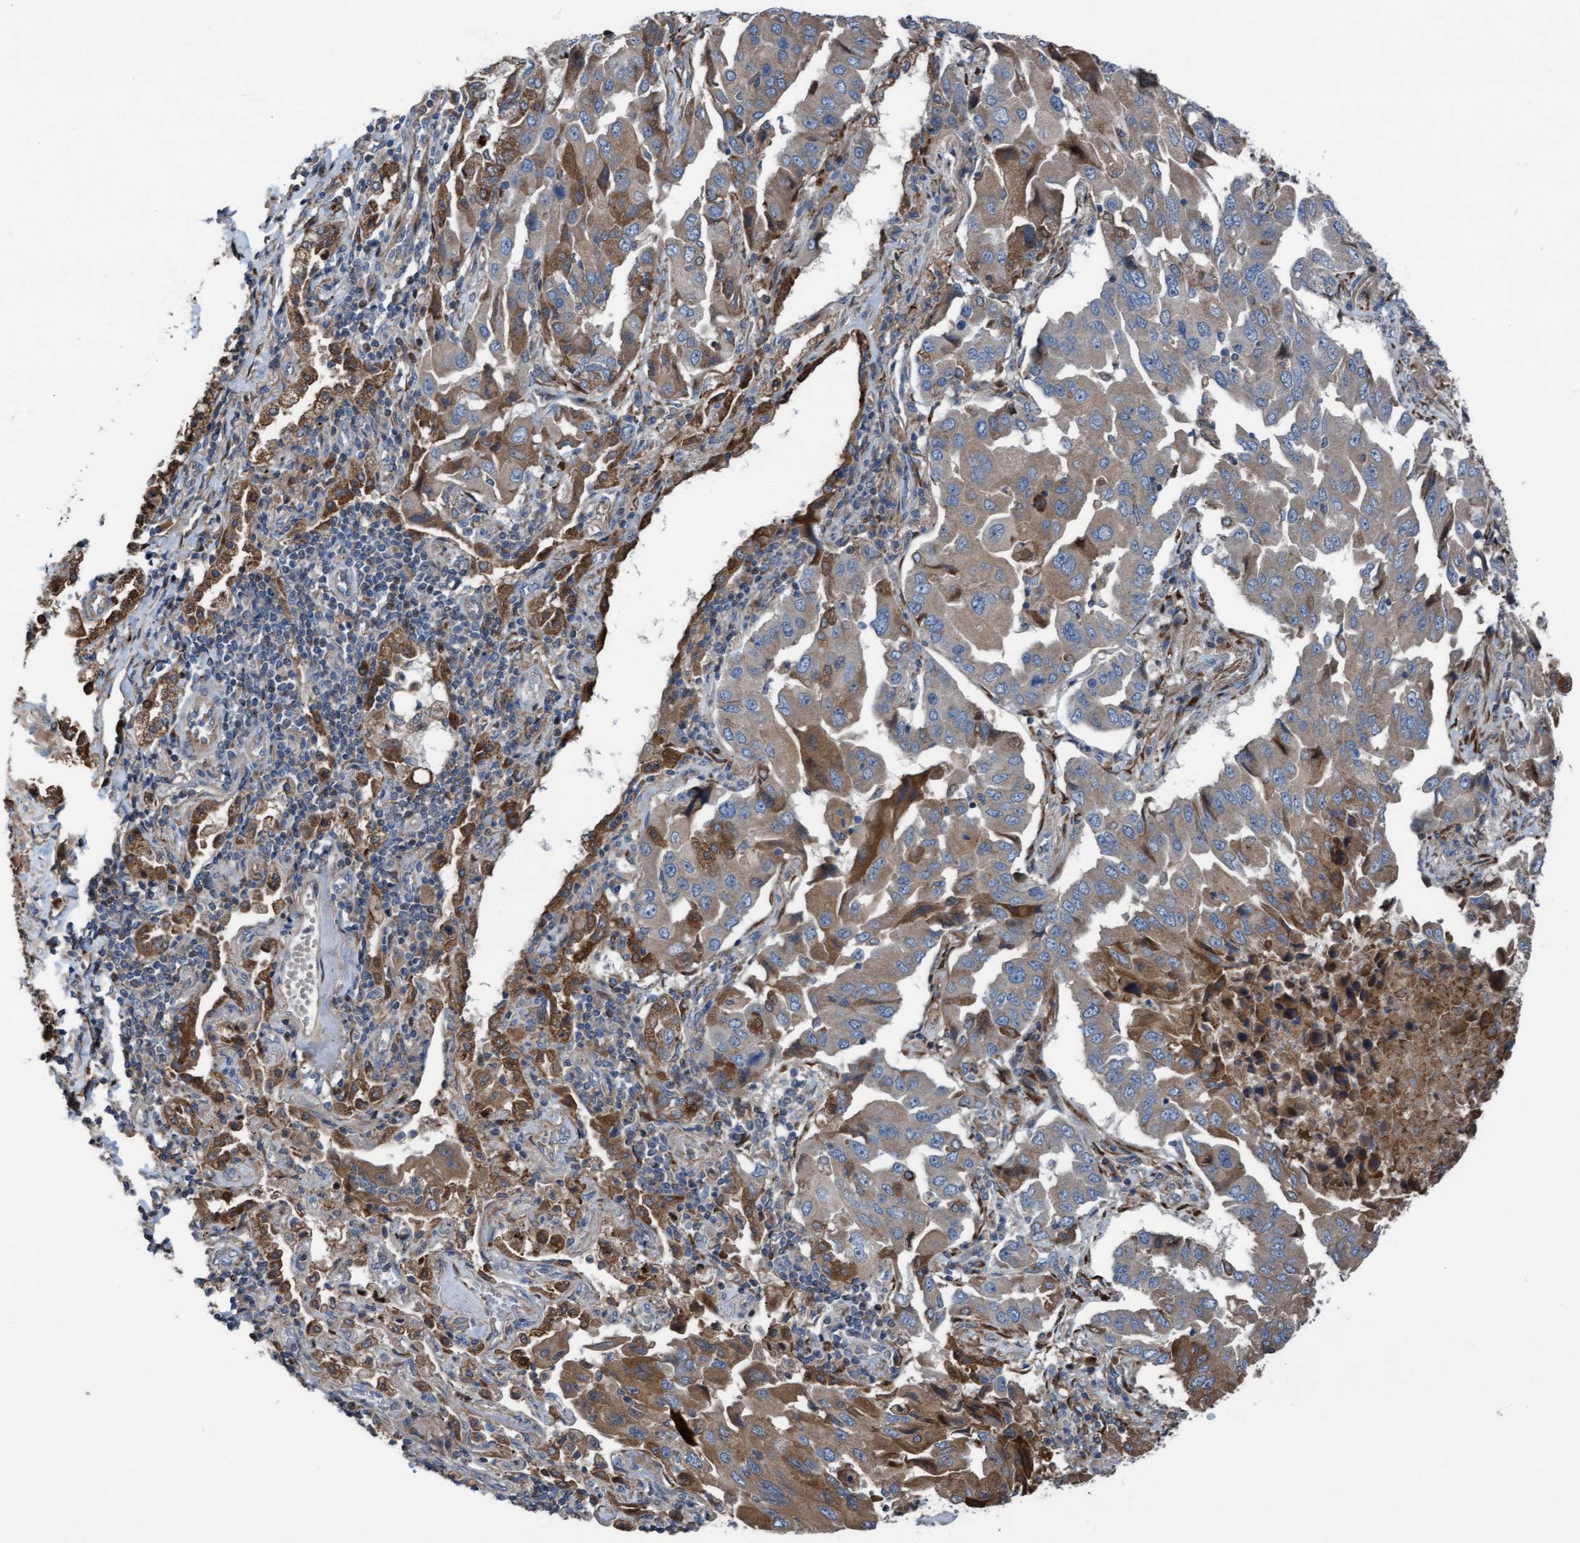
{"staining": {"intensity": "moderate", "quantity": ">75%", "location": "cytoplasmic/membranous"}, "tissue": "lung cancer", "cell_type": "Tumor cells", "image_type": "cancer", "snomed": [{"axis": "morphology", "description": "Adenocarcinoma, NOS"}, {"axis": "topography", "description": "Lung"}], "caption": "This micrograph shows lung cancer (adenocarcinoma) stained with immunohistochemistry (IHC) to label a protein in brown. The cytoplasmic/membranous of tumor cells show moderate positivity for the protein. Nuclei are counter-stained blue.", "gene": "KLHL26", "patient": {"sex": "female", "age": 65}}